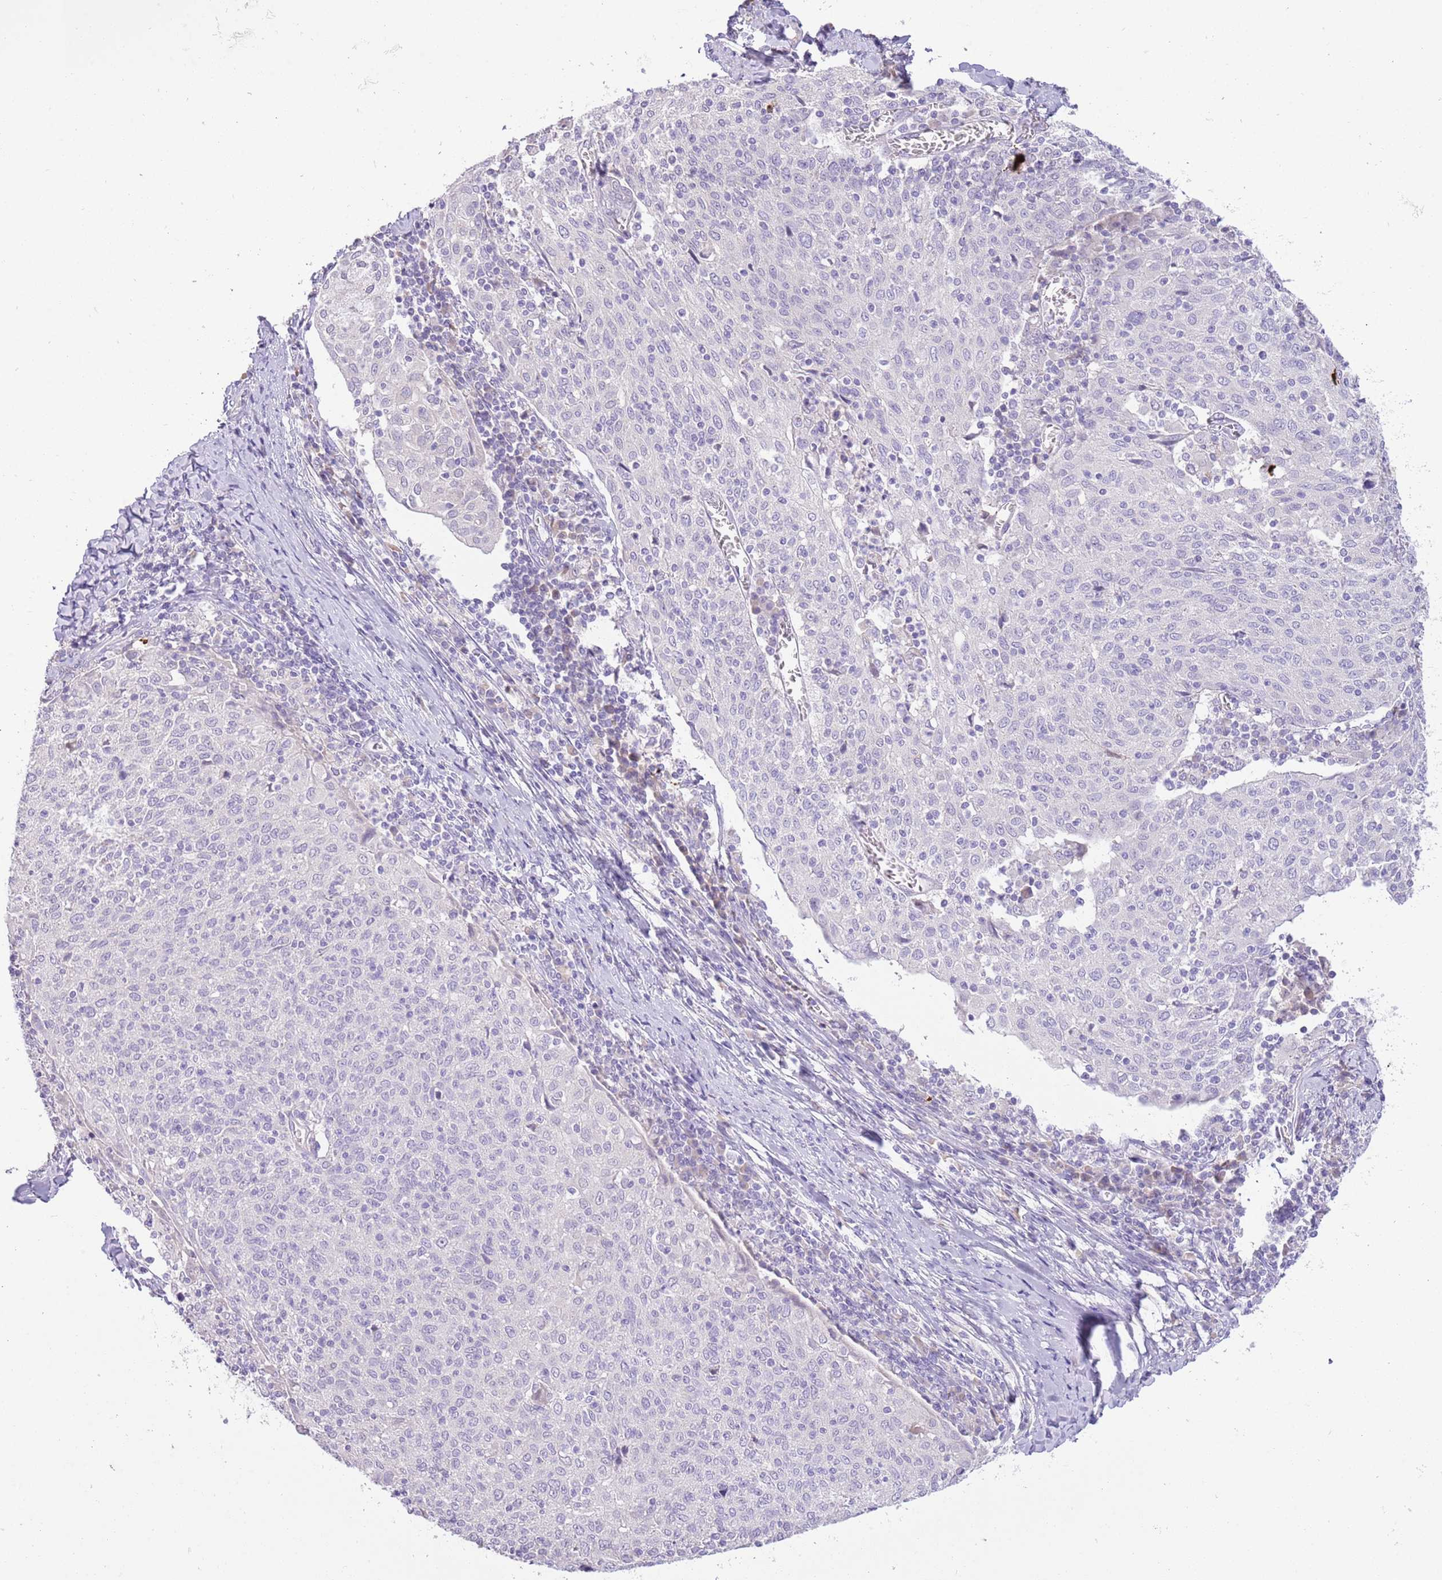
{"staining": {"intensity": "negative", "quantity": "none", "location": "none"}, "tissue": "cervical cancer", "cell_type": "Tumor cells", "image_type": "cancer", "snomed": [{"axis": "morphology", "description": "Squamous cell carcinoma, NOS"}, {"axis": "topography", "description": "Cervix"}], "caption": "Human cervical cancer (squamous cell carcinoma) stained for a protein using immunohistochemistry displays no expression in tumor cells.", "gene": "SFTPA1", "patient": {"sex": "female", "age": 52}}